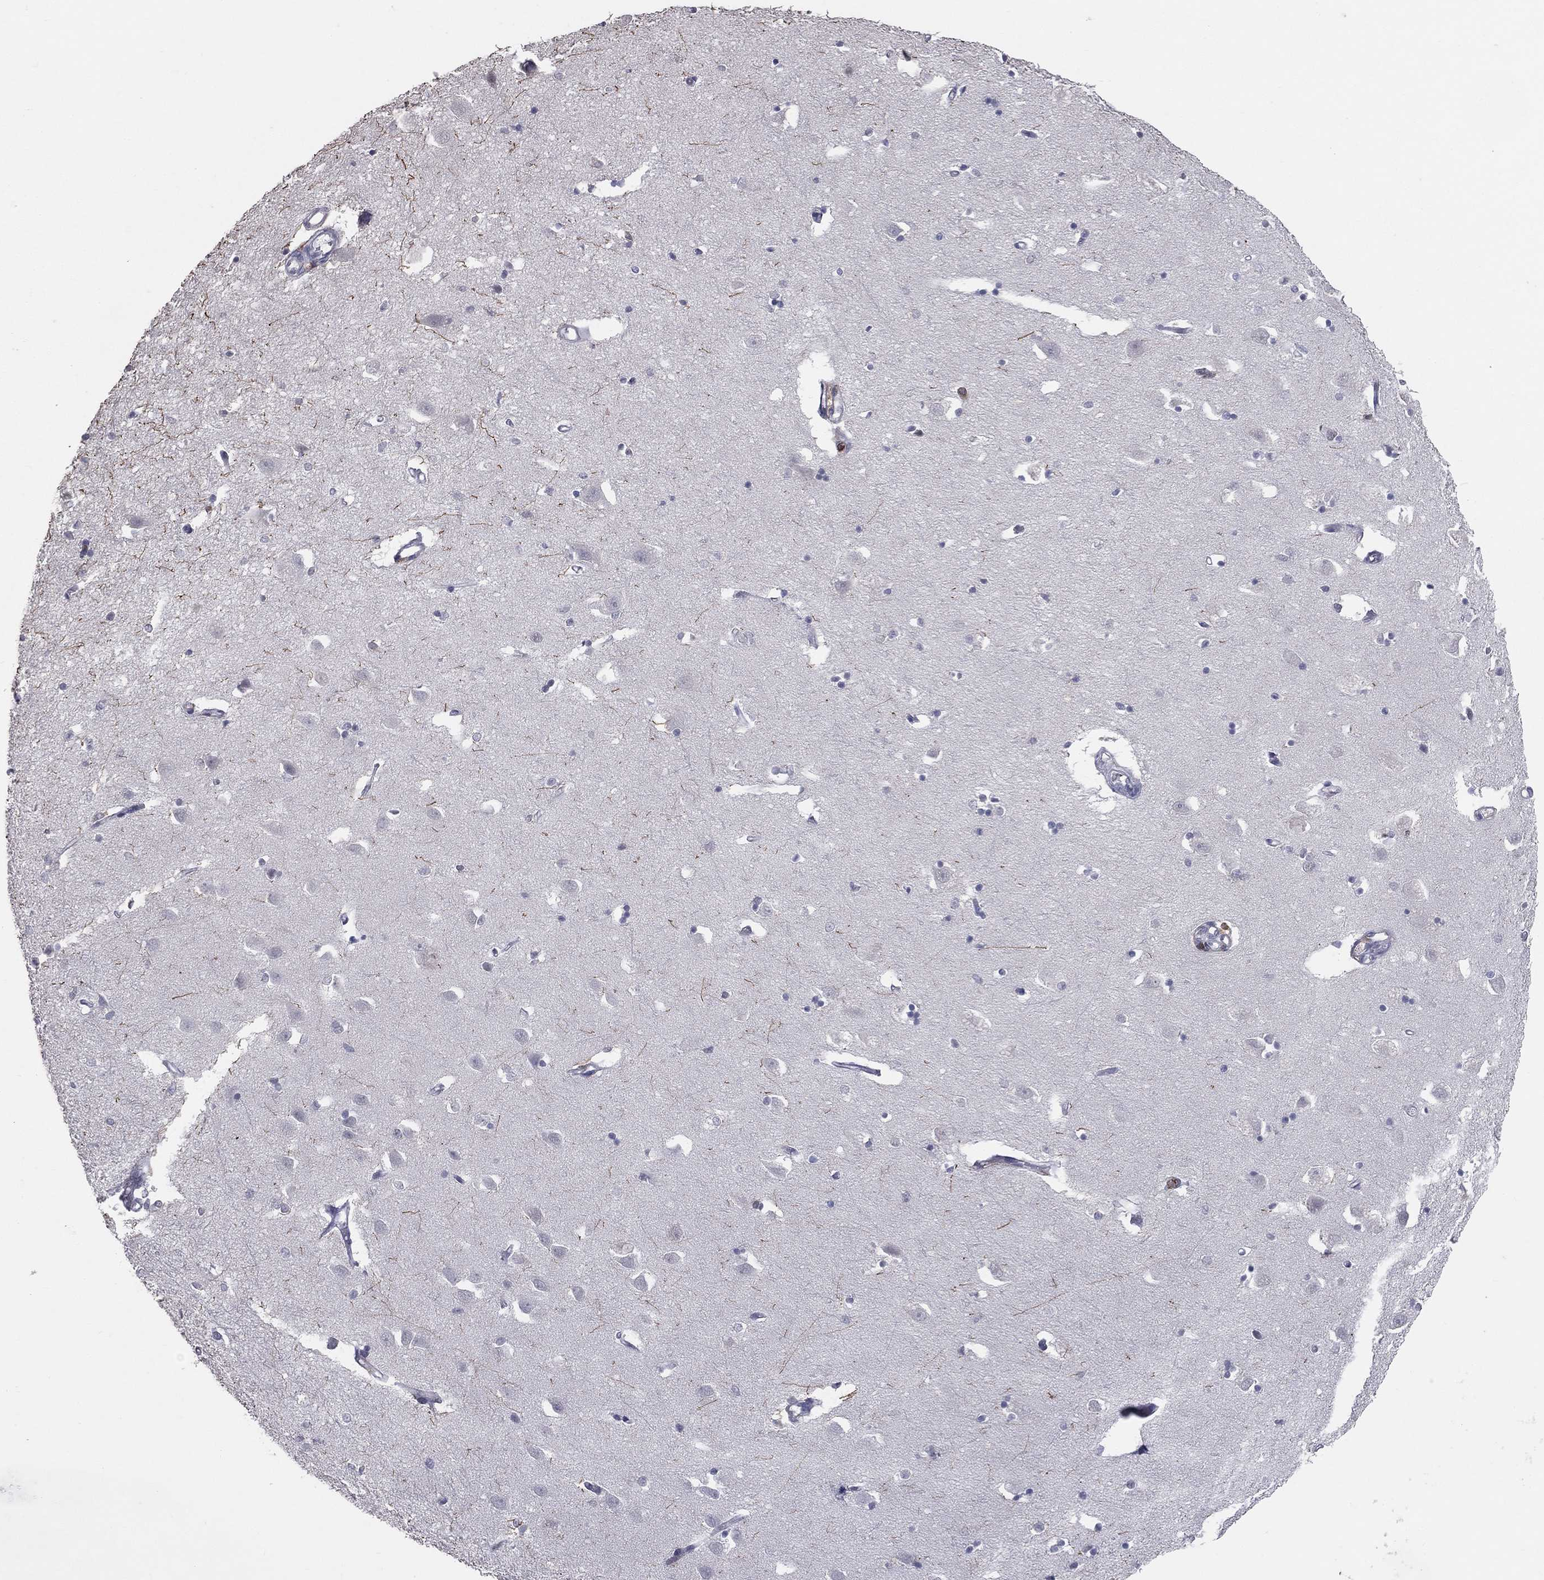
{"staining": {"intensity": "negative", "quantity": "none", "location": "none"}, "tissue": "hippocampus", "cell_type": "Glial cells", "image_type": "normal", "snomed": [{"axis": "morphology", "description": "Normal tissue, NOS"}, {"axis": "topography", "description": "Lateral ventricle wall"}, {"axis": "topography", "description": "Hippocampus"}], "caption": "A high-resolution micrograph shows IHC staining of benign hippocampus, which exhibits no significant positivity in glial cells. (DAB (3,3'-diaminobenzidine) immunohistochemistry visualized using brightfield microscopy, high magnification).", "gene": "PSTPIP1", "patient": {"sex": "female", "age": 63}}